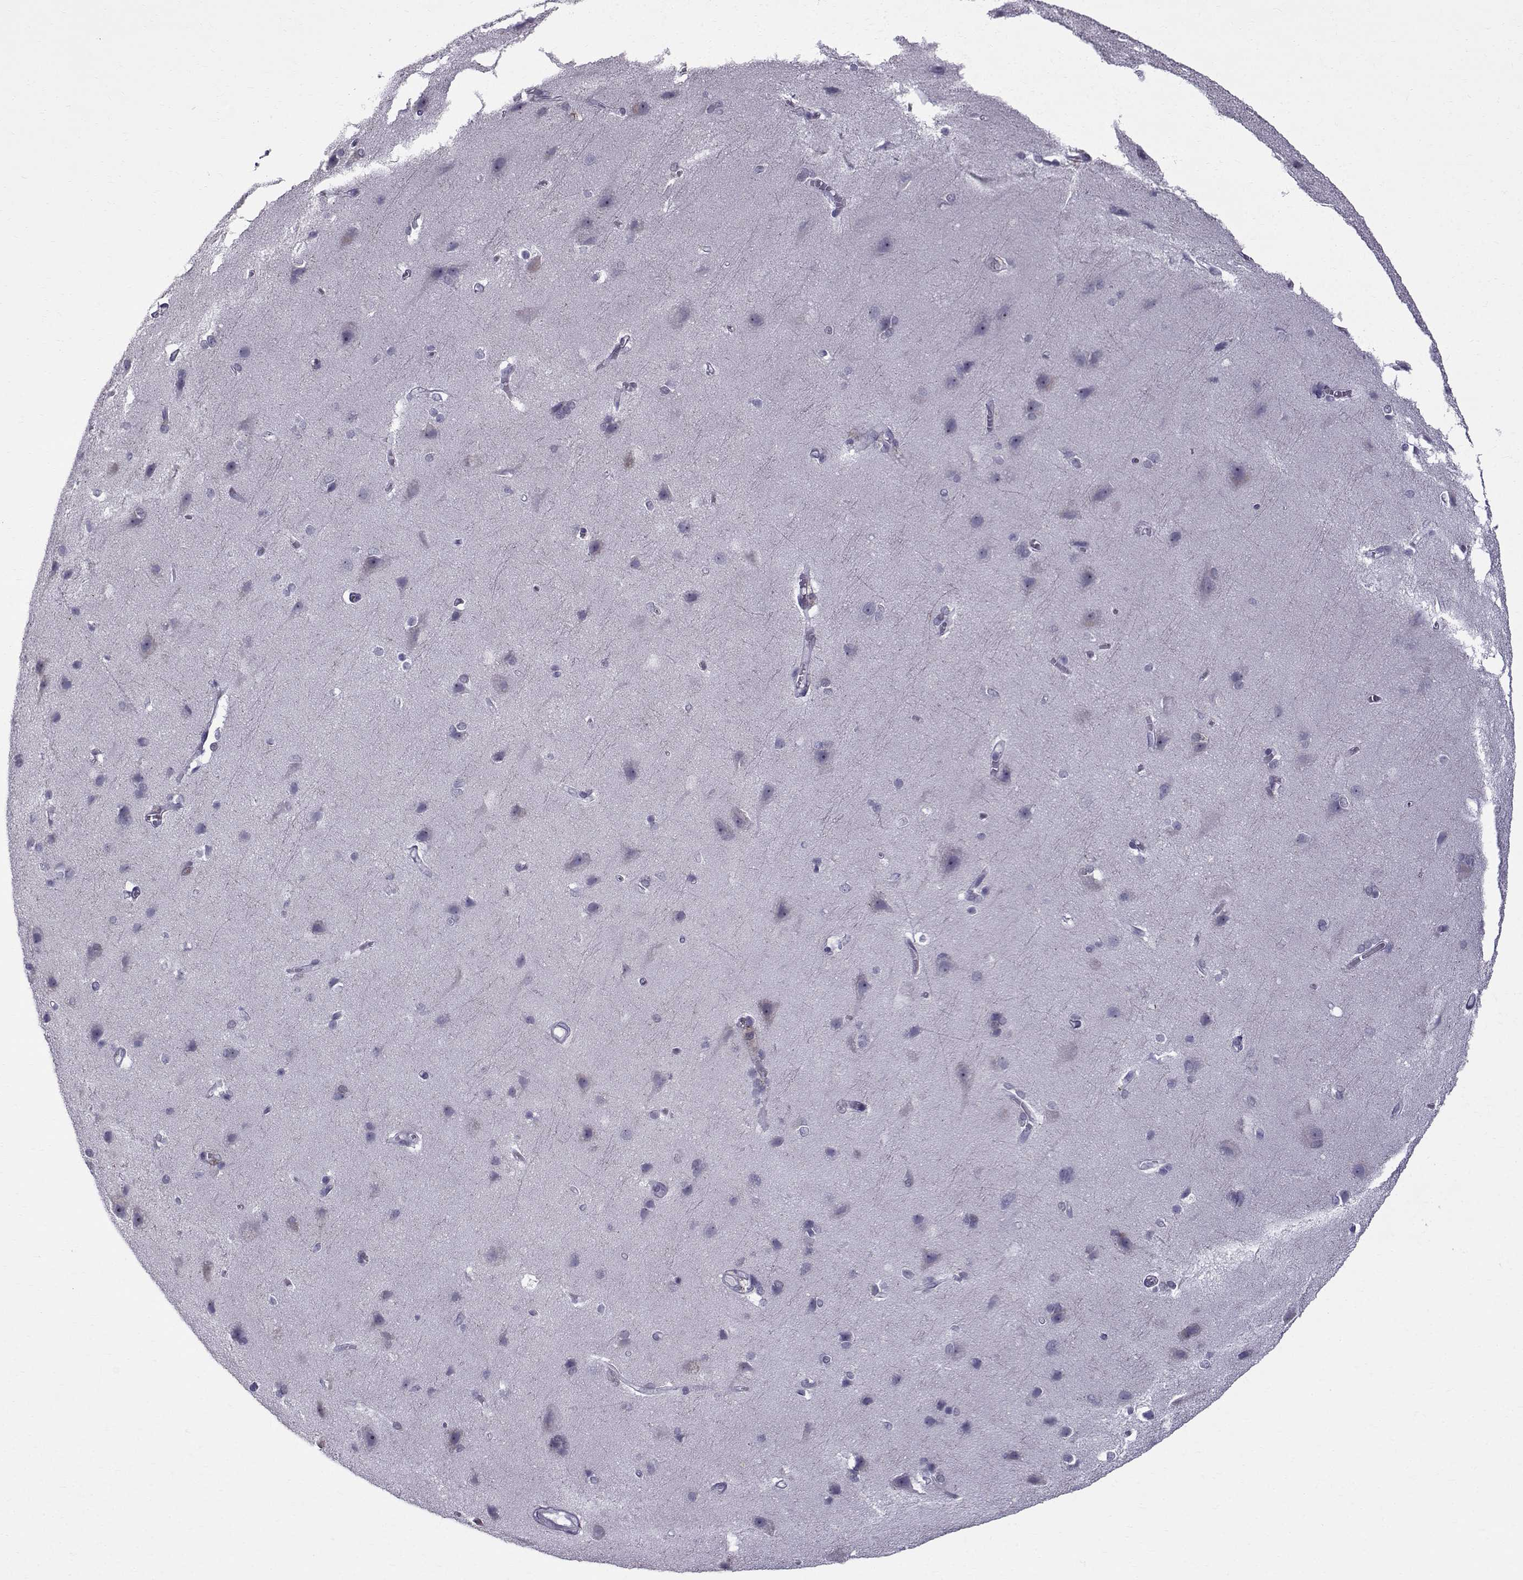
{"staining": {"intensity": "negative", "quantity": "none", "location": "none"}, "tissue": "cerebral cortex", "cell_type": "Endothelial cells", "image_type": "normal", "snomed": [{"axis": "morphology", "description": "Normal tissue, NOS"}, {"axis": "topography", "description": "Cerebral cortex"}], "caption": "Cerebral cortex was stained to show a protein in brown. There is no significant expression in endothelial cells. (Stains: DAB (3,3'-diaminobenzidine) immunohistochemistry (IHC) with hematoxylin counter stain, Microscopy: brightfield microscopy at high magnification).", "gene": "ROPN1B", "patient": {"sex": "male", "age": 37}}